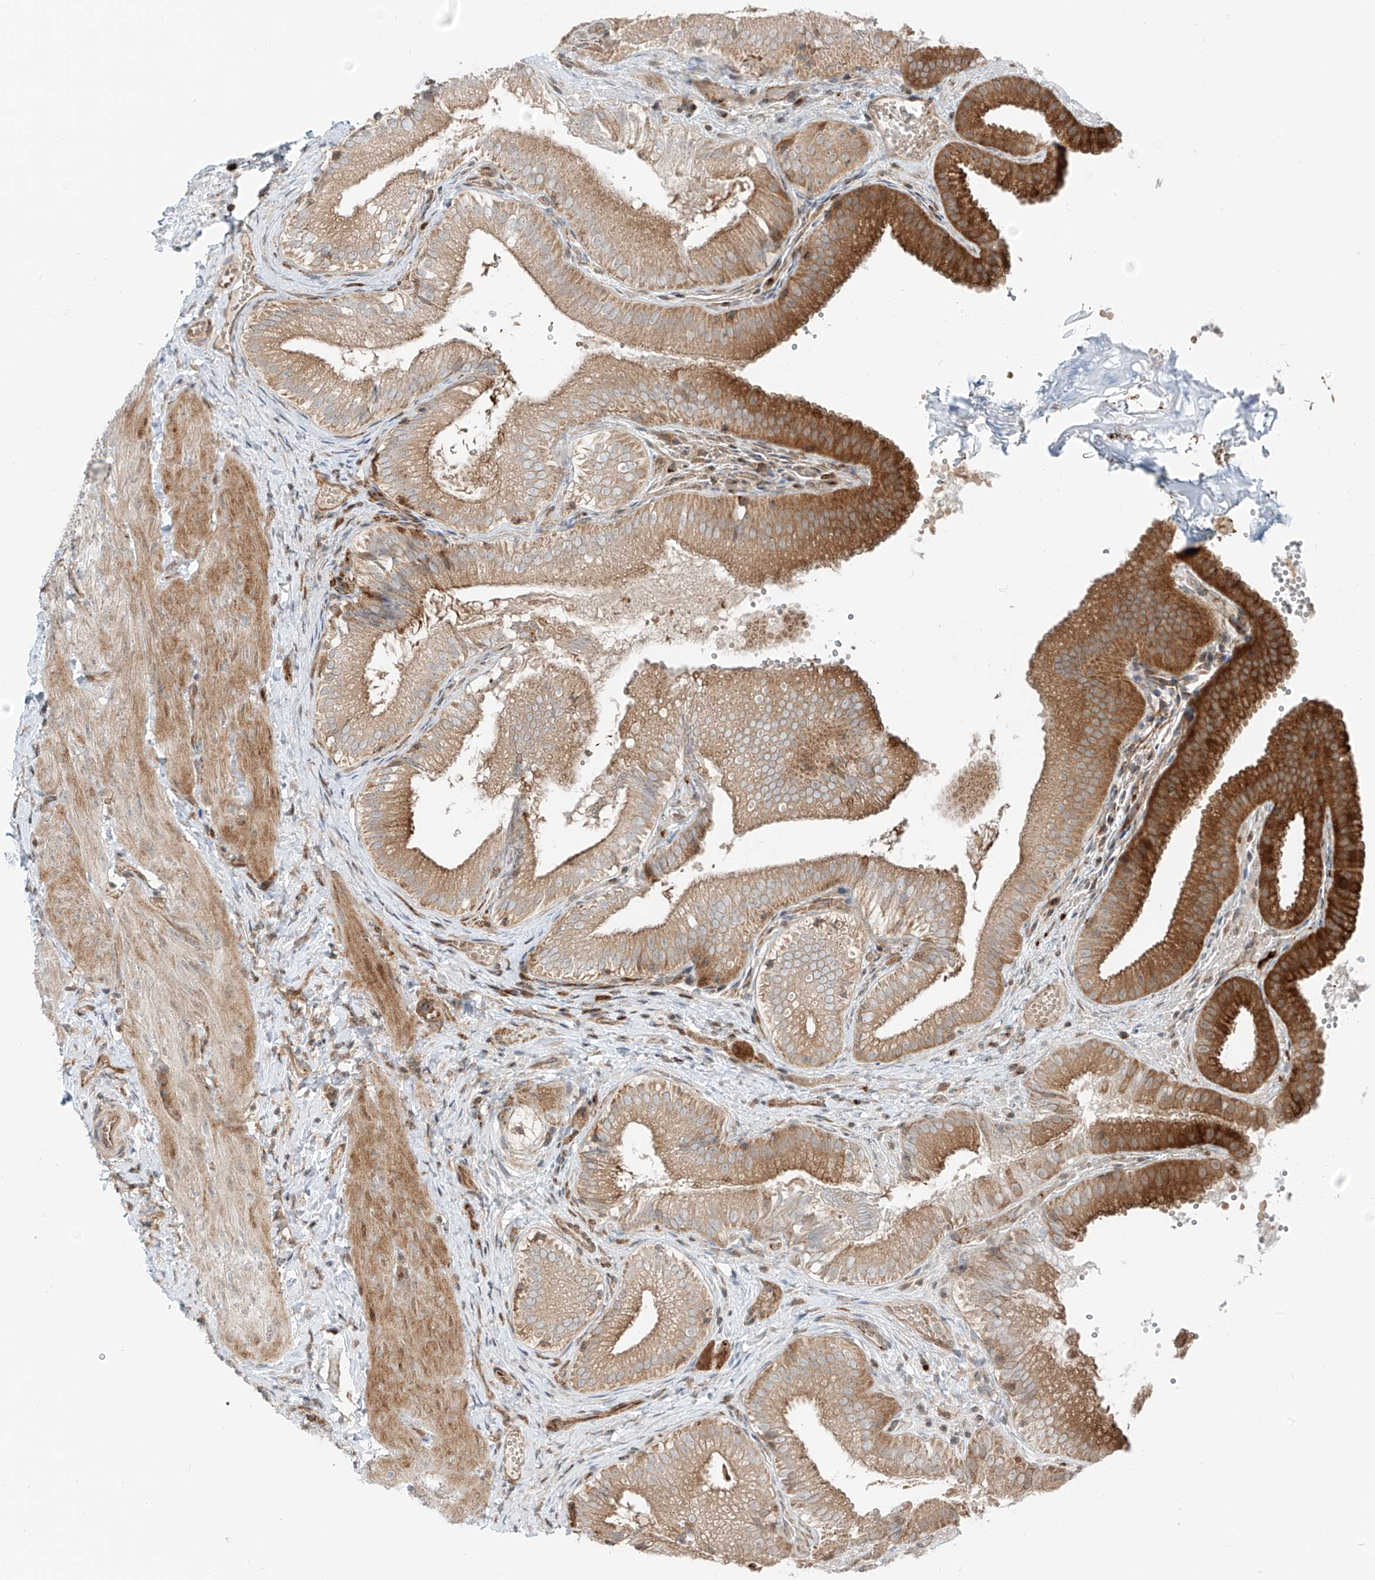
{"staining": {"intensity": "strong", "quantity": "25%-75%", "location": "cytoplasmic/membranous"}, "tissue": "gallbladder", "cell_type": "Glandular cells", "image_type": "normal", "snomed": [{"axis": "morphology", "description": "Normal tissue, NOS"}, {"axis": "topography", "description": "Gallbladder"}], "caption": "Gallbladder stained for a protein (brown) exhibits strong cytoplasmic/membranous positive positivity in about 25%-75% of glandular cells.", "gene": "USP48", "patient": {"sex": "female", "age": 30}}